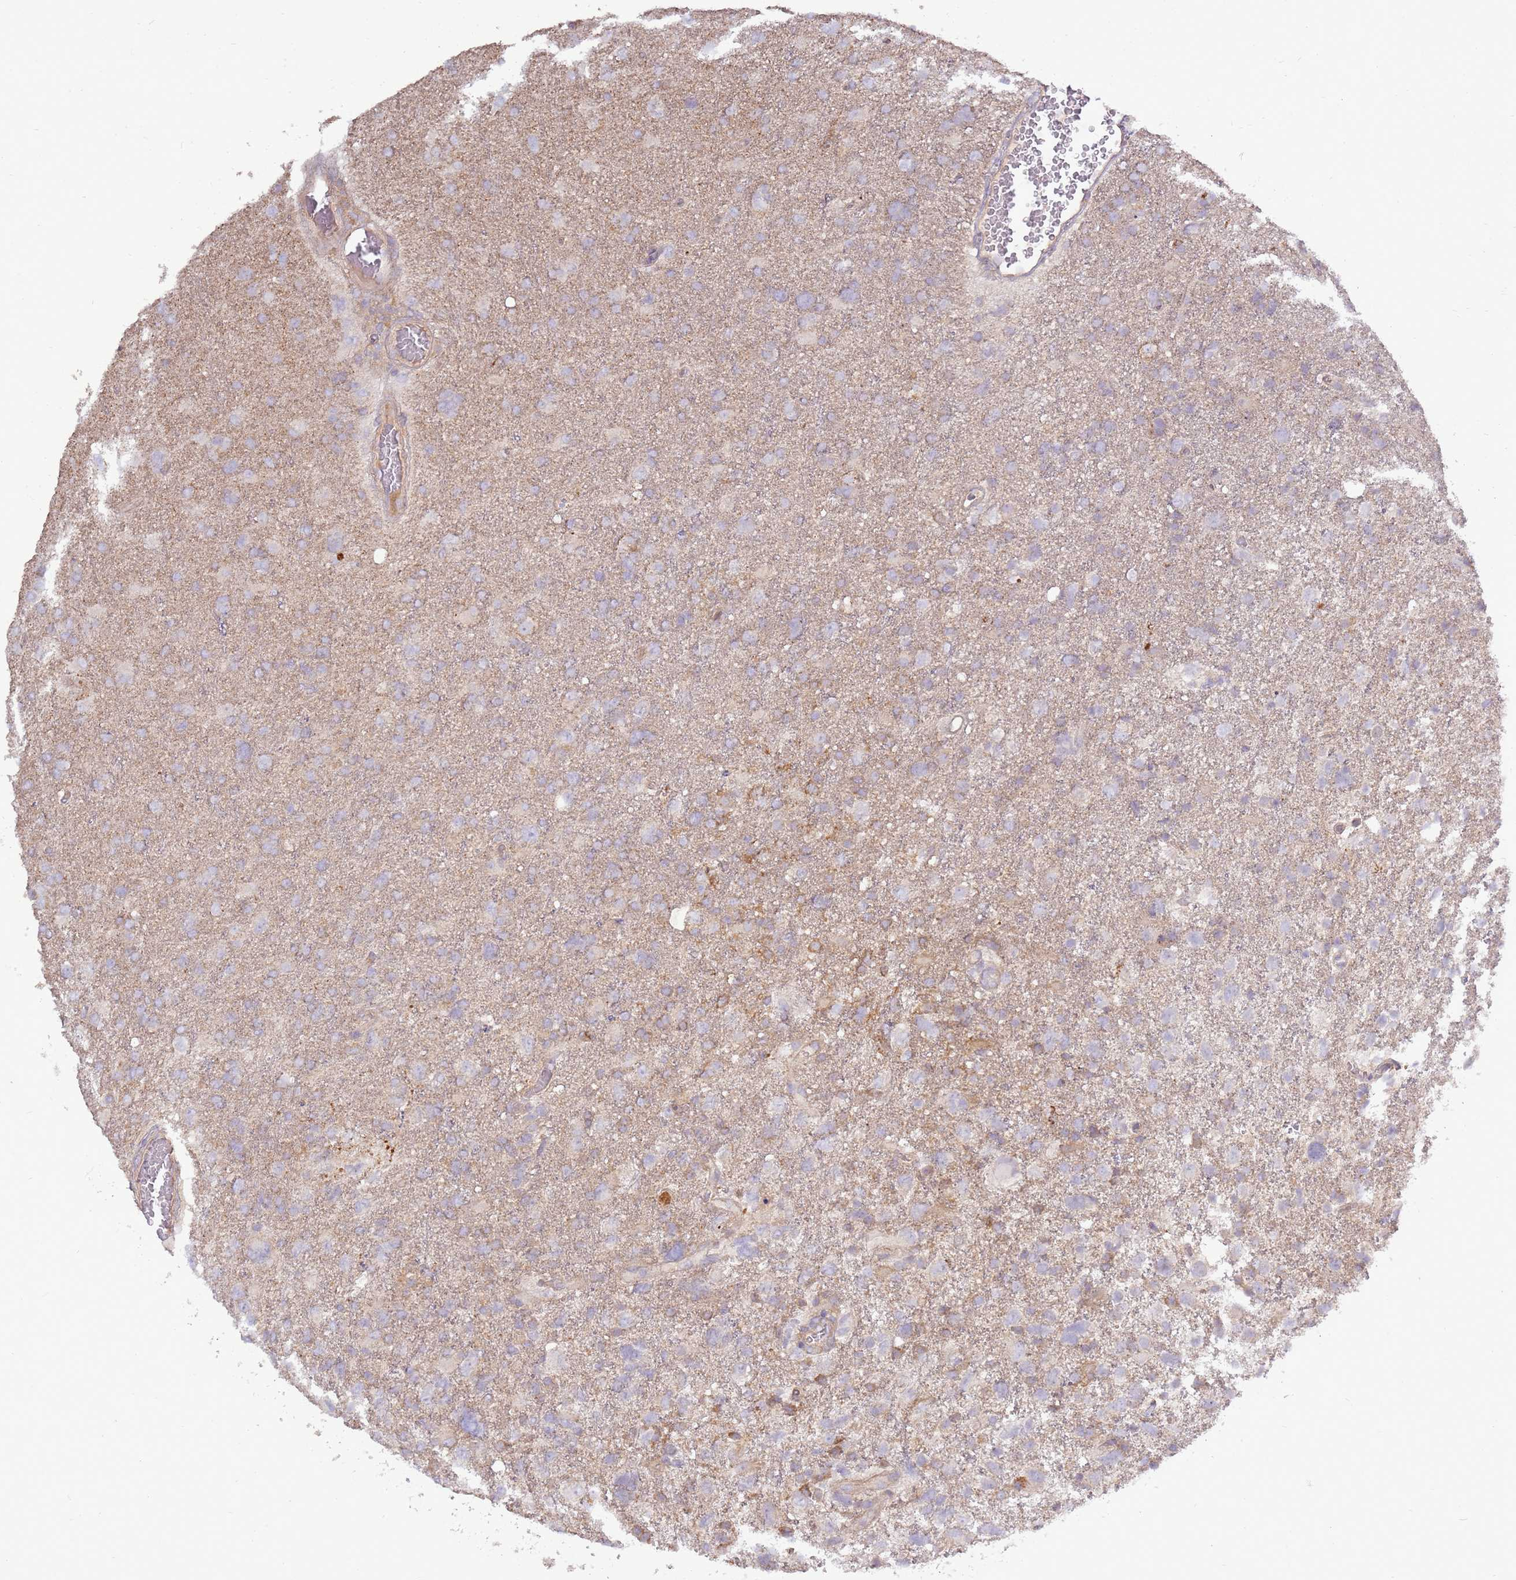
{"staining": {"intensity": "negative", "quantity": "none", "location": "none"}, "tissue": "glioma", "cell_type": "Tumor cells", "image_type": "cancer", "snomed": [{"axis": "morphology", "description": "Glioma, malignant, High grade"}, {"axis": "topography", "description": "Brain"}], "caption": "Tumor cells show no significant staining in glioma. Nuclei are stained in blue.", "gene": "EVA1B", "patient": {"sex": "male", "age": 61}}